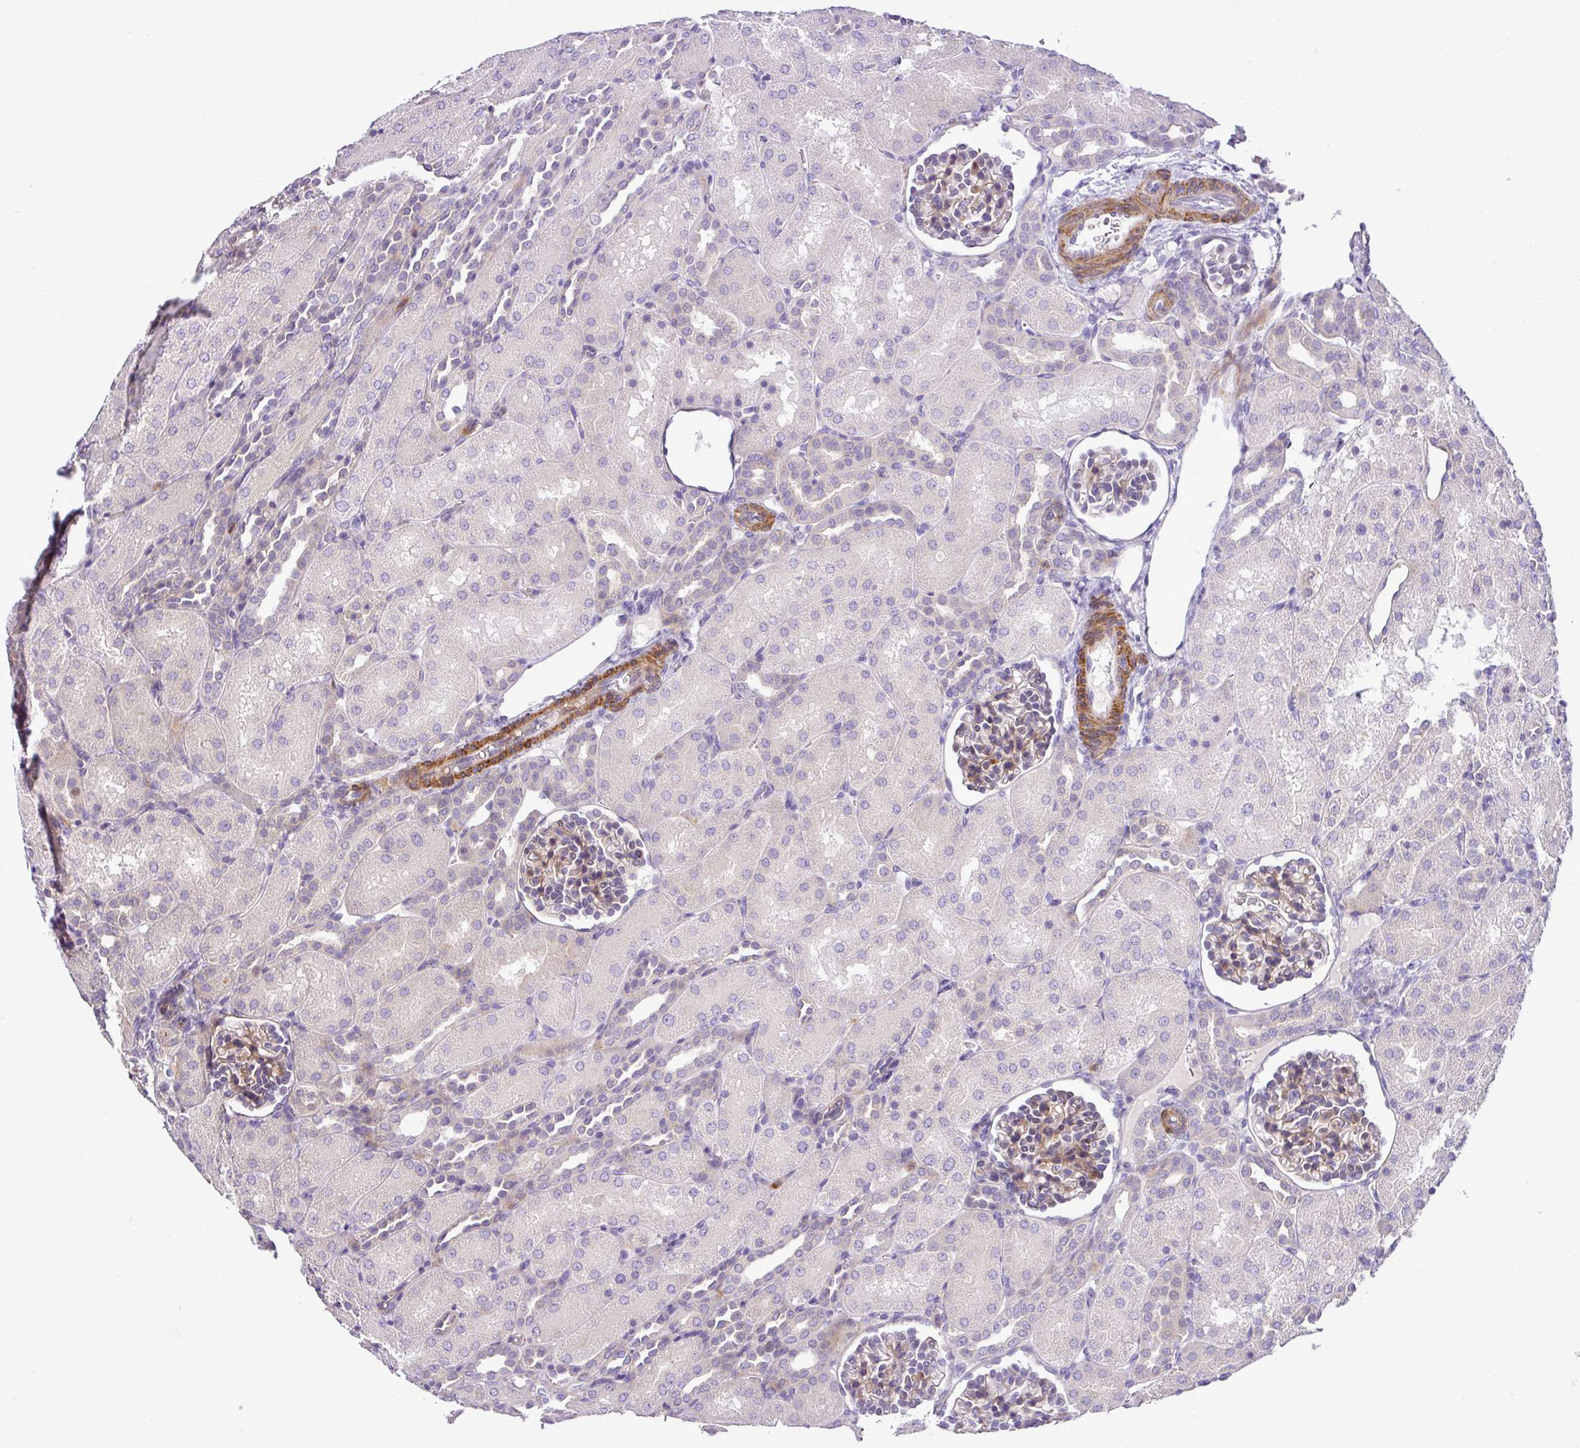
{"staining": {"intensity": "weak", "quantity": "<25%", "location": "cytoplasmic/membranous"}, "tissue": "kidney", "cell_type": "Cells in glomeruli", "image_type": "normal", "snomed": [{"axis": "morphology", "description": "Normal tissue, NOS"}, {"axis": "topography", "description": "Kidney"}], "caption": "This is a image of immunohistochemistry (IHC) staining of benign kidney, which shows no expression in cells in glomeruli. (IHC, brightfield microscopy, high magnification).", "gene": "NBEAL2", "patient": {"sex": "male", "age": 1}}